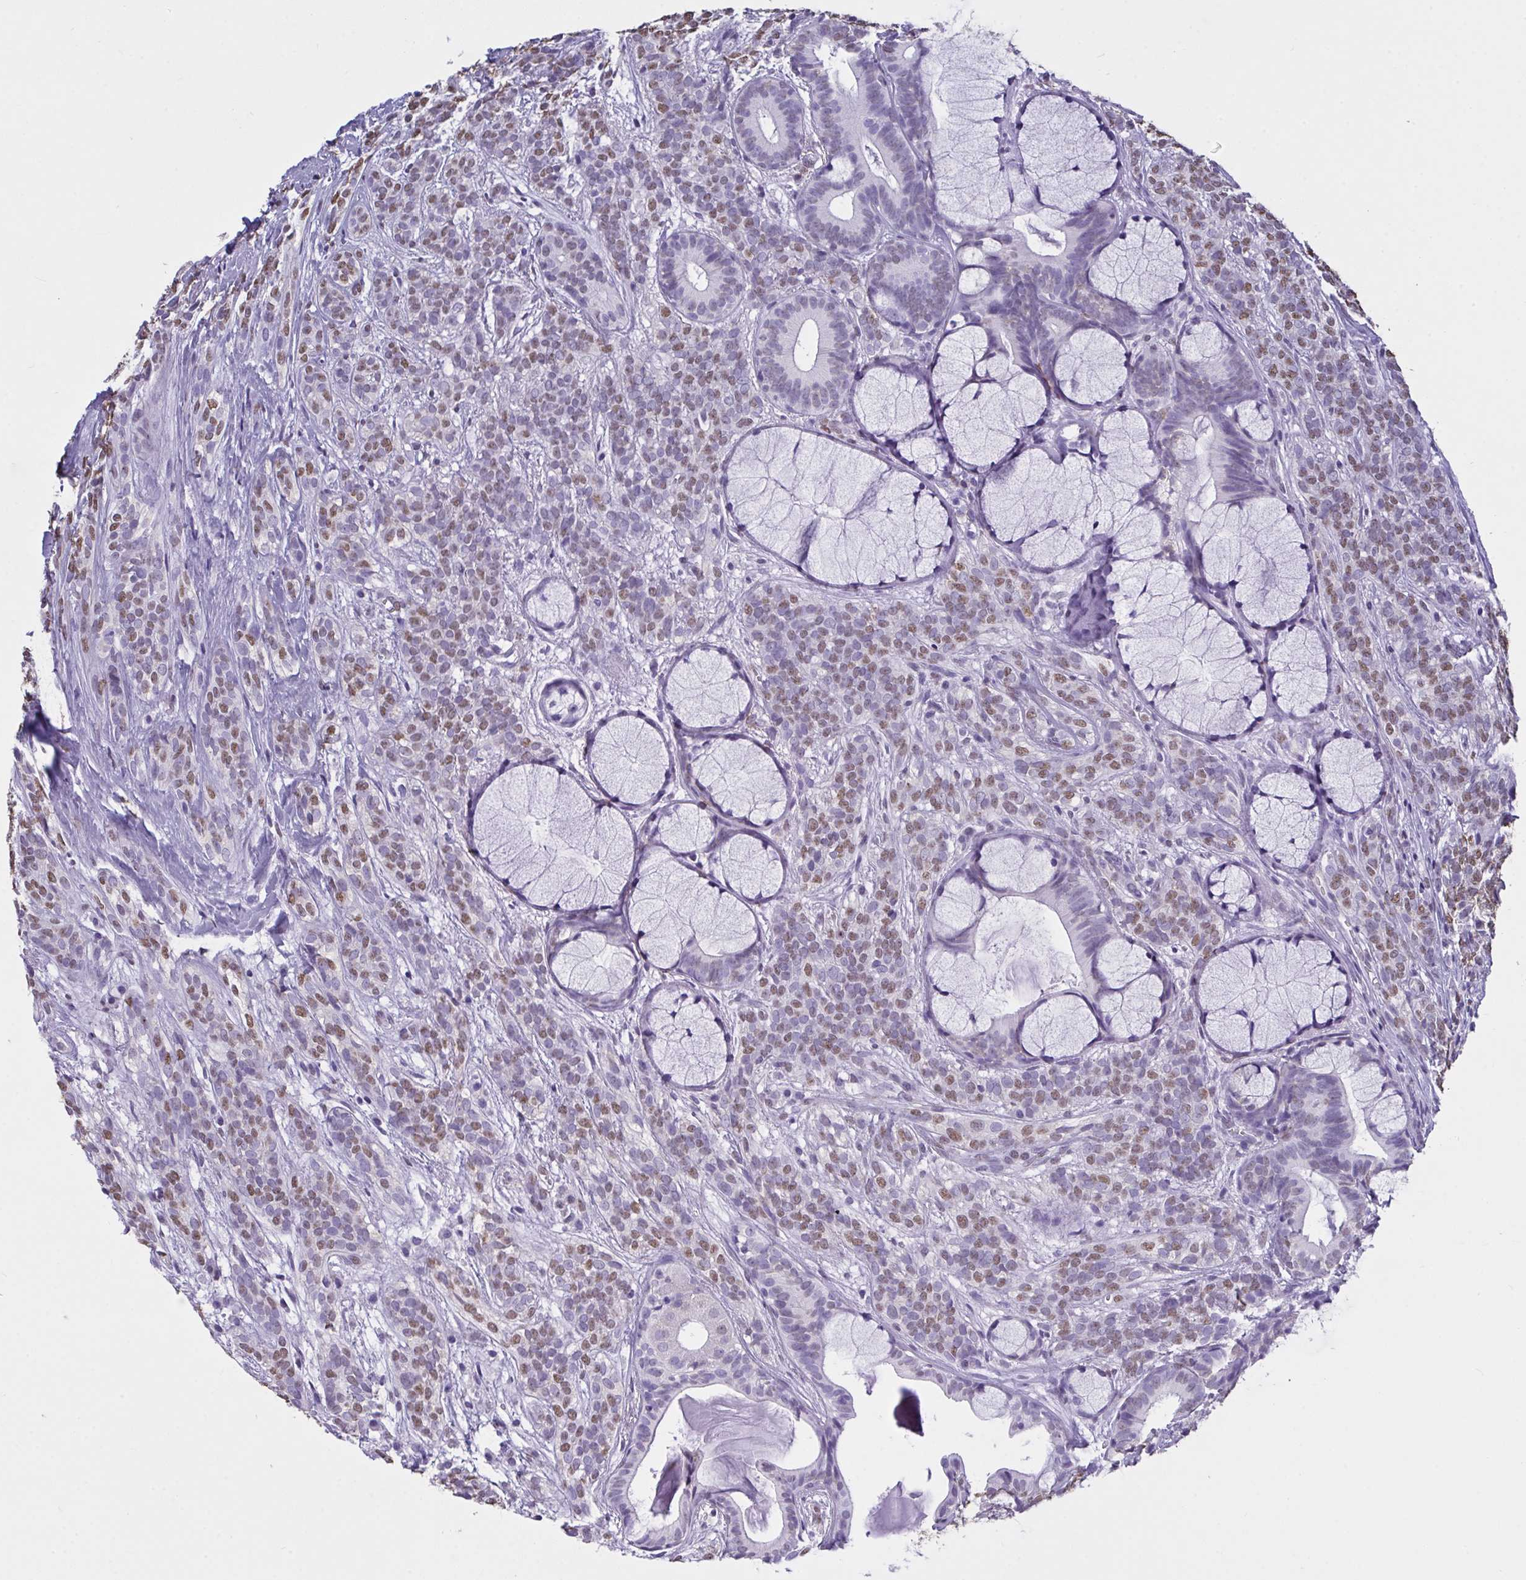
{"staining": {"intensity": "moderate", "quantity": "25%-75%", "location": "nuclear"}, "tissue": "head and neck cancer", "cell_type": "Tumor cells", "image_type": "cancer", "snomed": [{"axis": "morphology", "description": "Adenocarcinoma, NOS"}, {"axis": "topography", "description": "Head-Neck"}], "caption": "Immunohistochemical staining of head and neck cancer (adenocarcinoma) reveals medium levels of moderate nuclear staining in about 25%-75% of tumor cells.", "gene": "SEMA6B", "patient": {"sex": "female", "age": 57}}